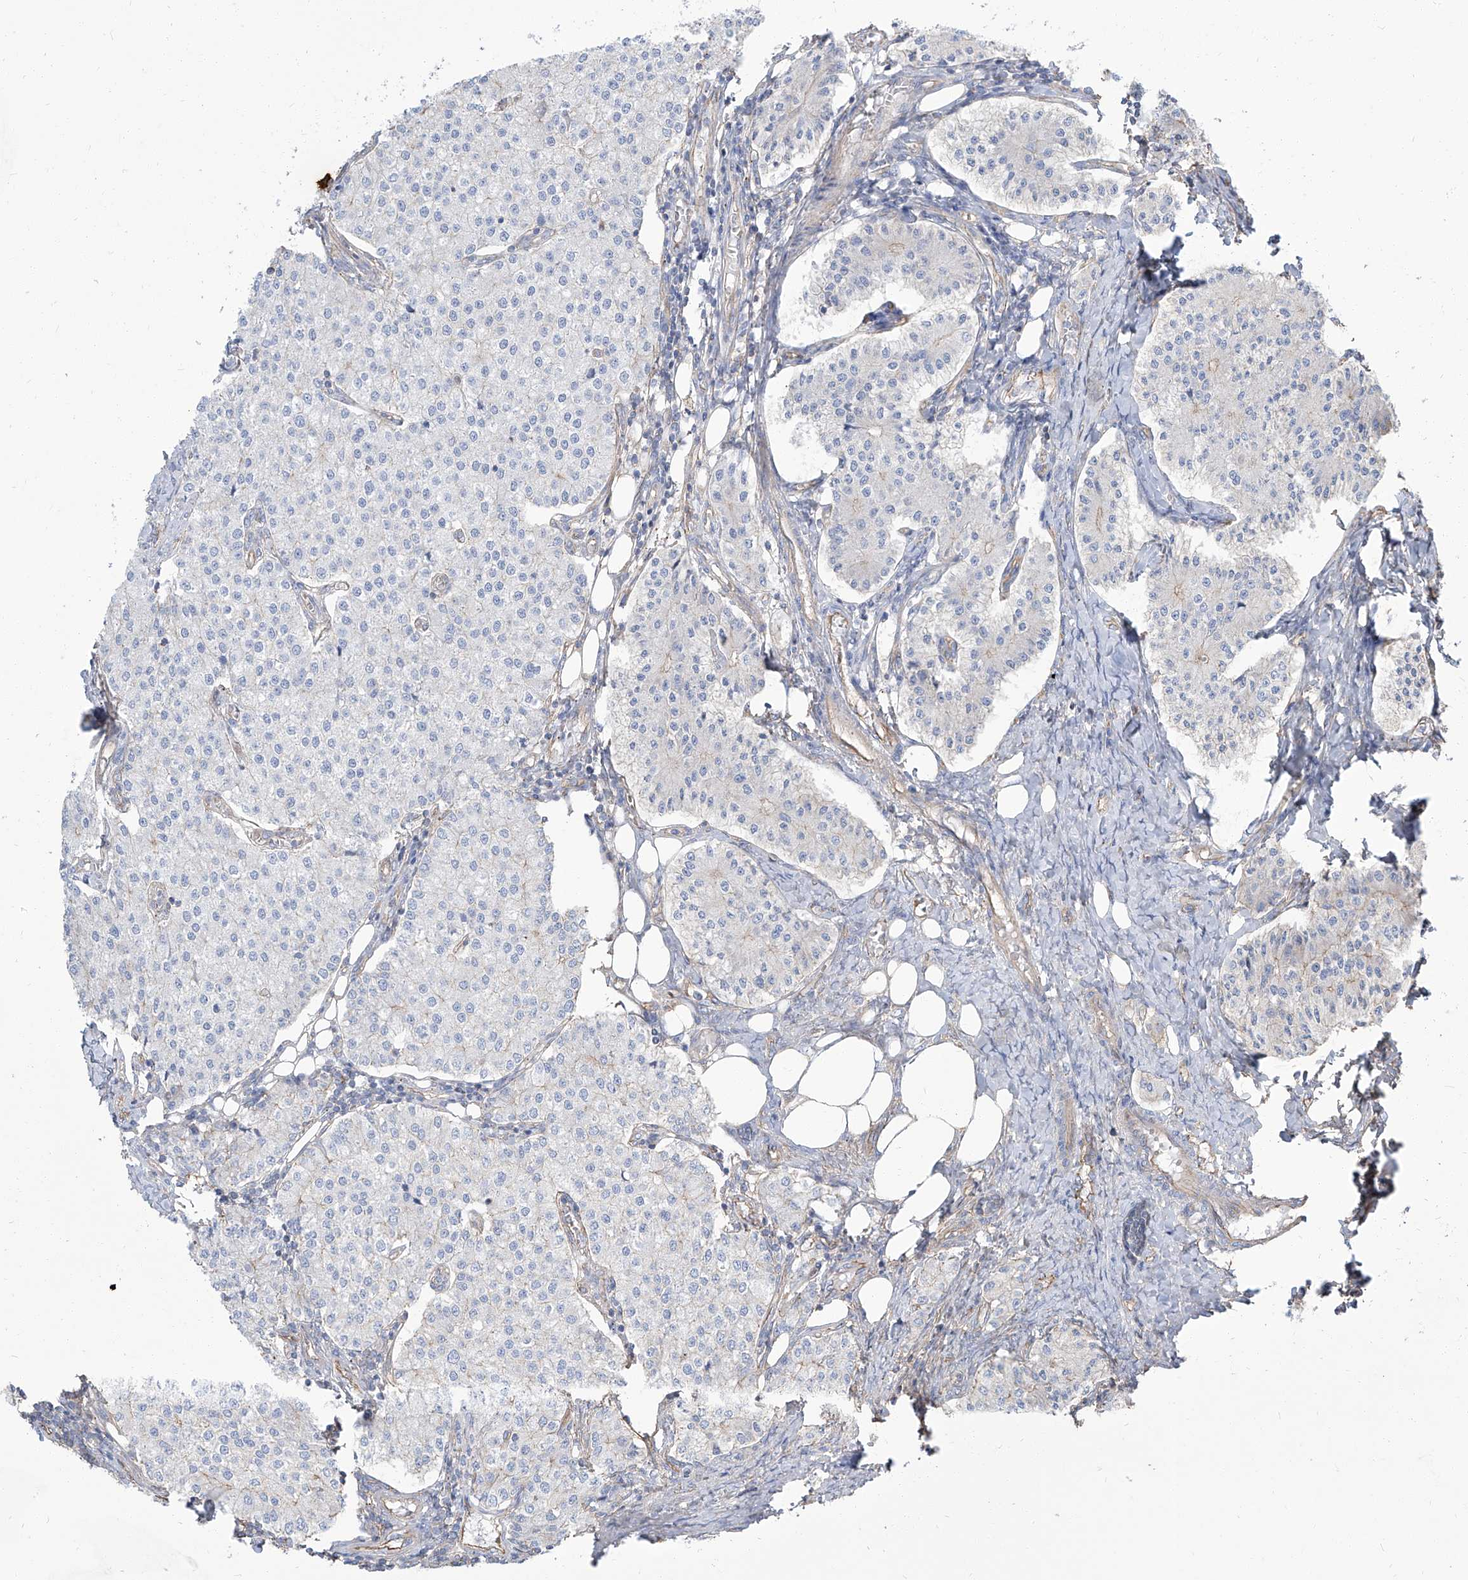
{"staining": {"intensity": "negative", "quantity": "none", "location": "none"}, "tissue": "carcinoid", "cell_type": "Tumor cells", "image_type": "cancer", "snomed": [{"axis": "morphology", "description": "Carcinoid, malignant, NOS"}, {"axis": "topography", "description": "Colon"}], "caption": "Immunohistochemistry image of carcinoid stained for a protein (brown), which displays no expression in tumor cells. (DAB (3,3'-diaminobenzidine) immunohistochemistry, high magnification).", "gene": "TXLNB", "patient": {"sex": "female", "age": 52}}